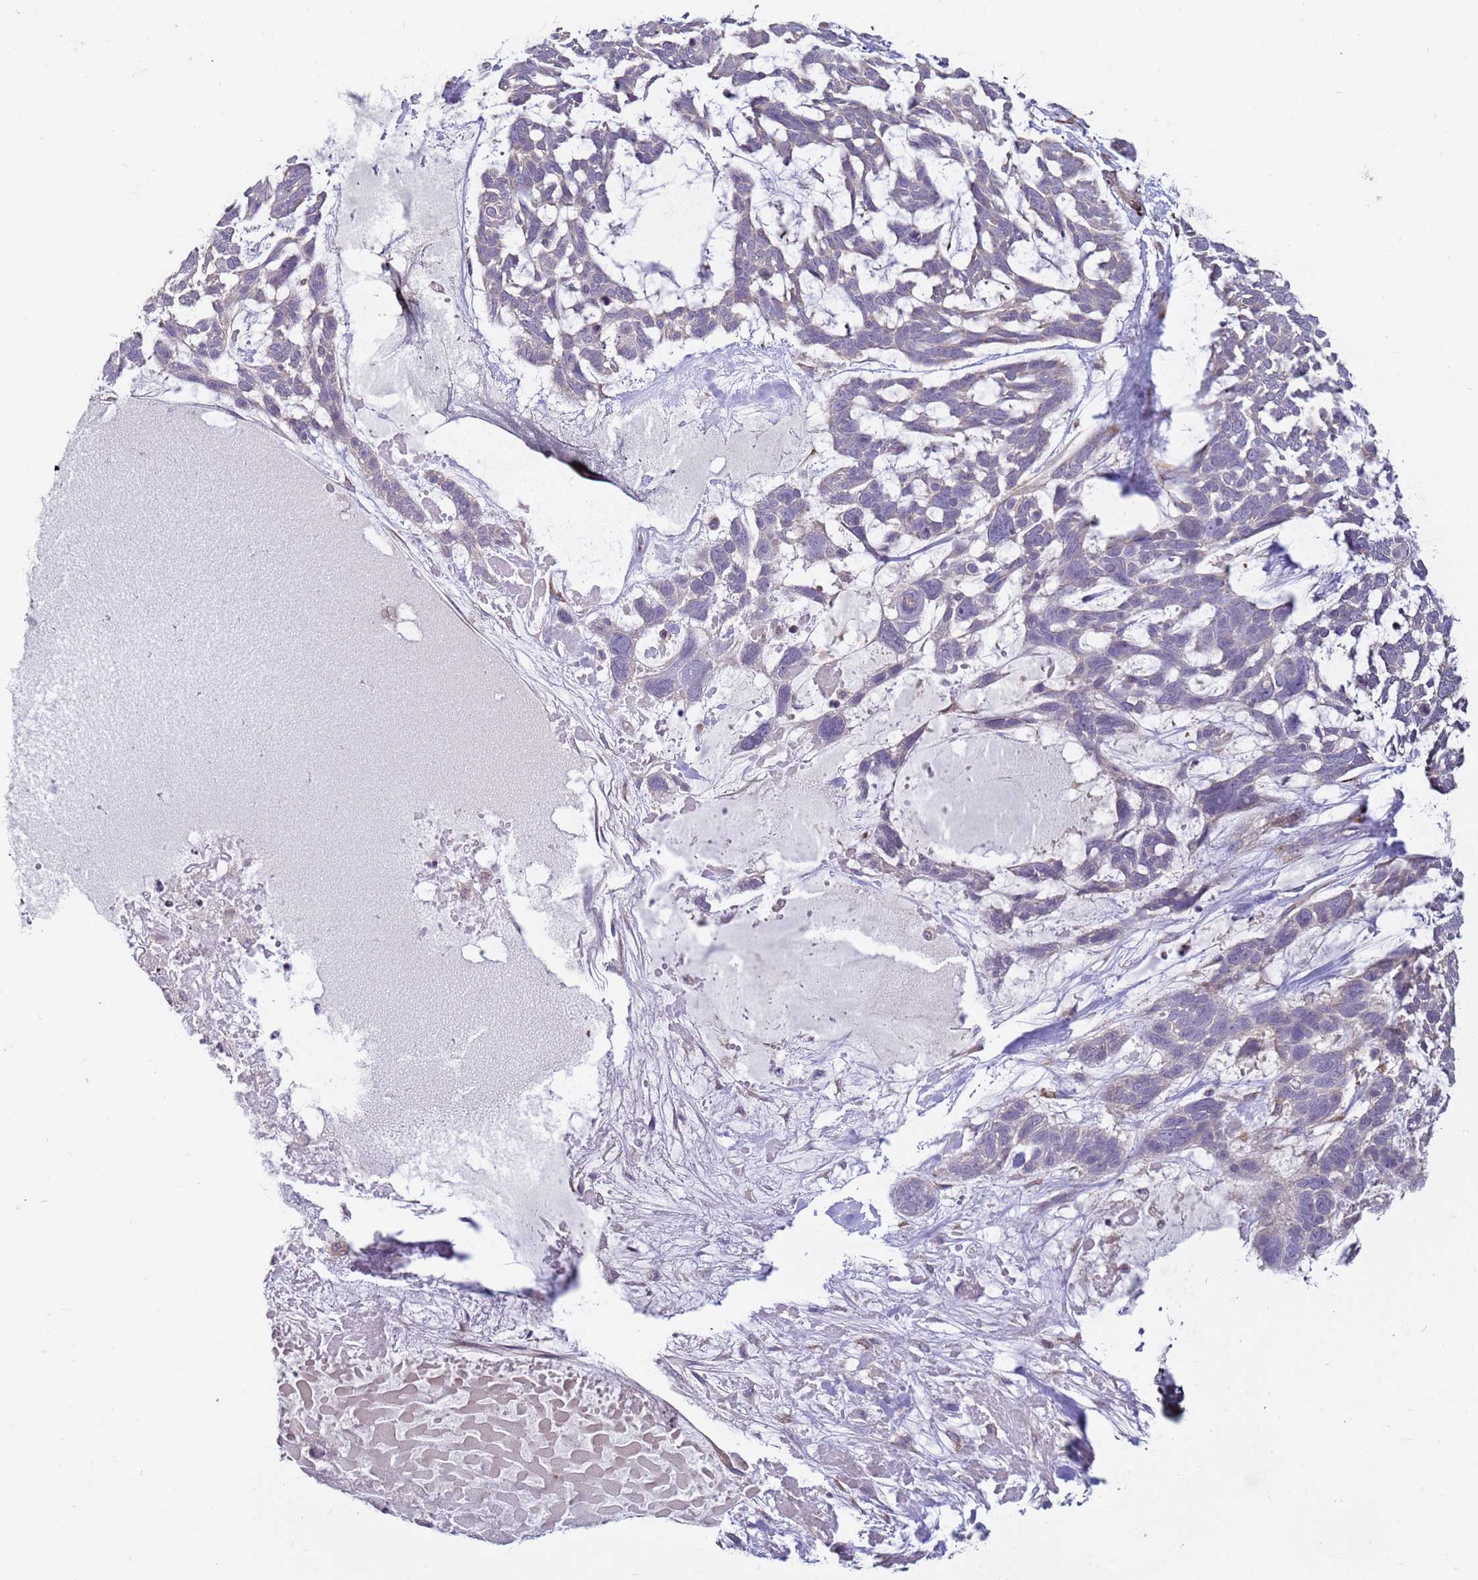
{"staining": {"intensity": "negative", "quantity": "none", "location": "none"}, "tissue": "skin cancer", "cell_type": "Tumor cells", "image_type": "cancer", "snomed": [{"axis": "morphology", "description": "Basal cell carcinoma"}, {"axis": "topography", "description": "Skin"}], "caption": "An IHC micrograph of basal cell carcinoma (skin) is shown. There is no staining in tumor cells of basal cell carcinoma (skin). (Stains: DAB IHC with hematoxylin counter stain, Microscopy: brightfield microscopy at high magnification).", "gene": "SNAPC4", "patient": {"sex": "male", "age": 88}}